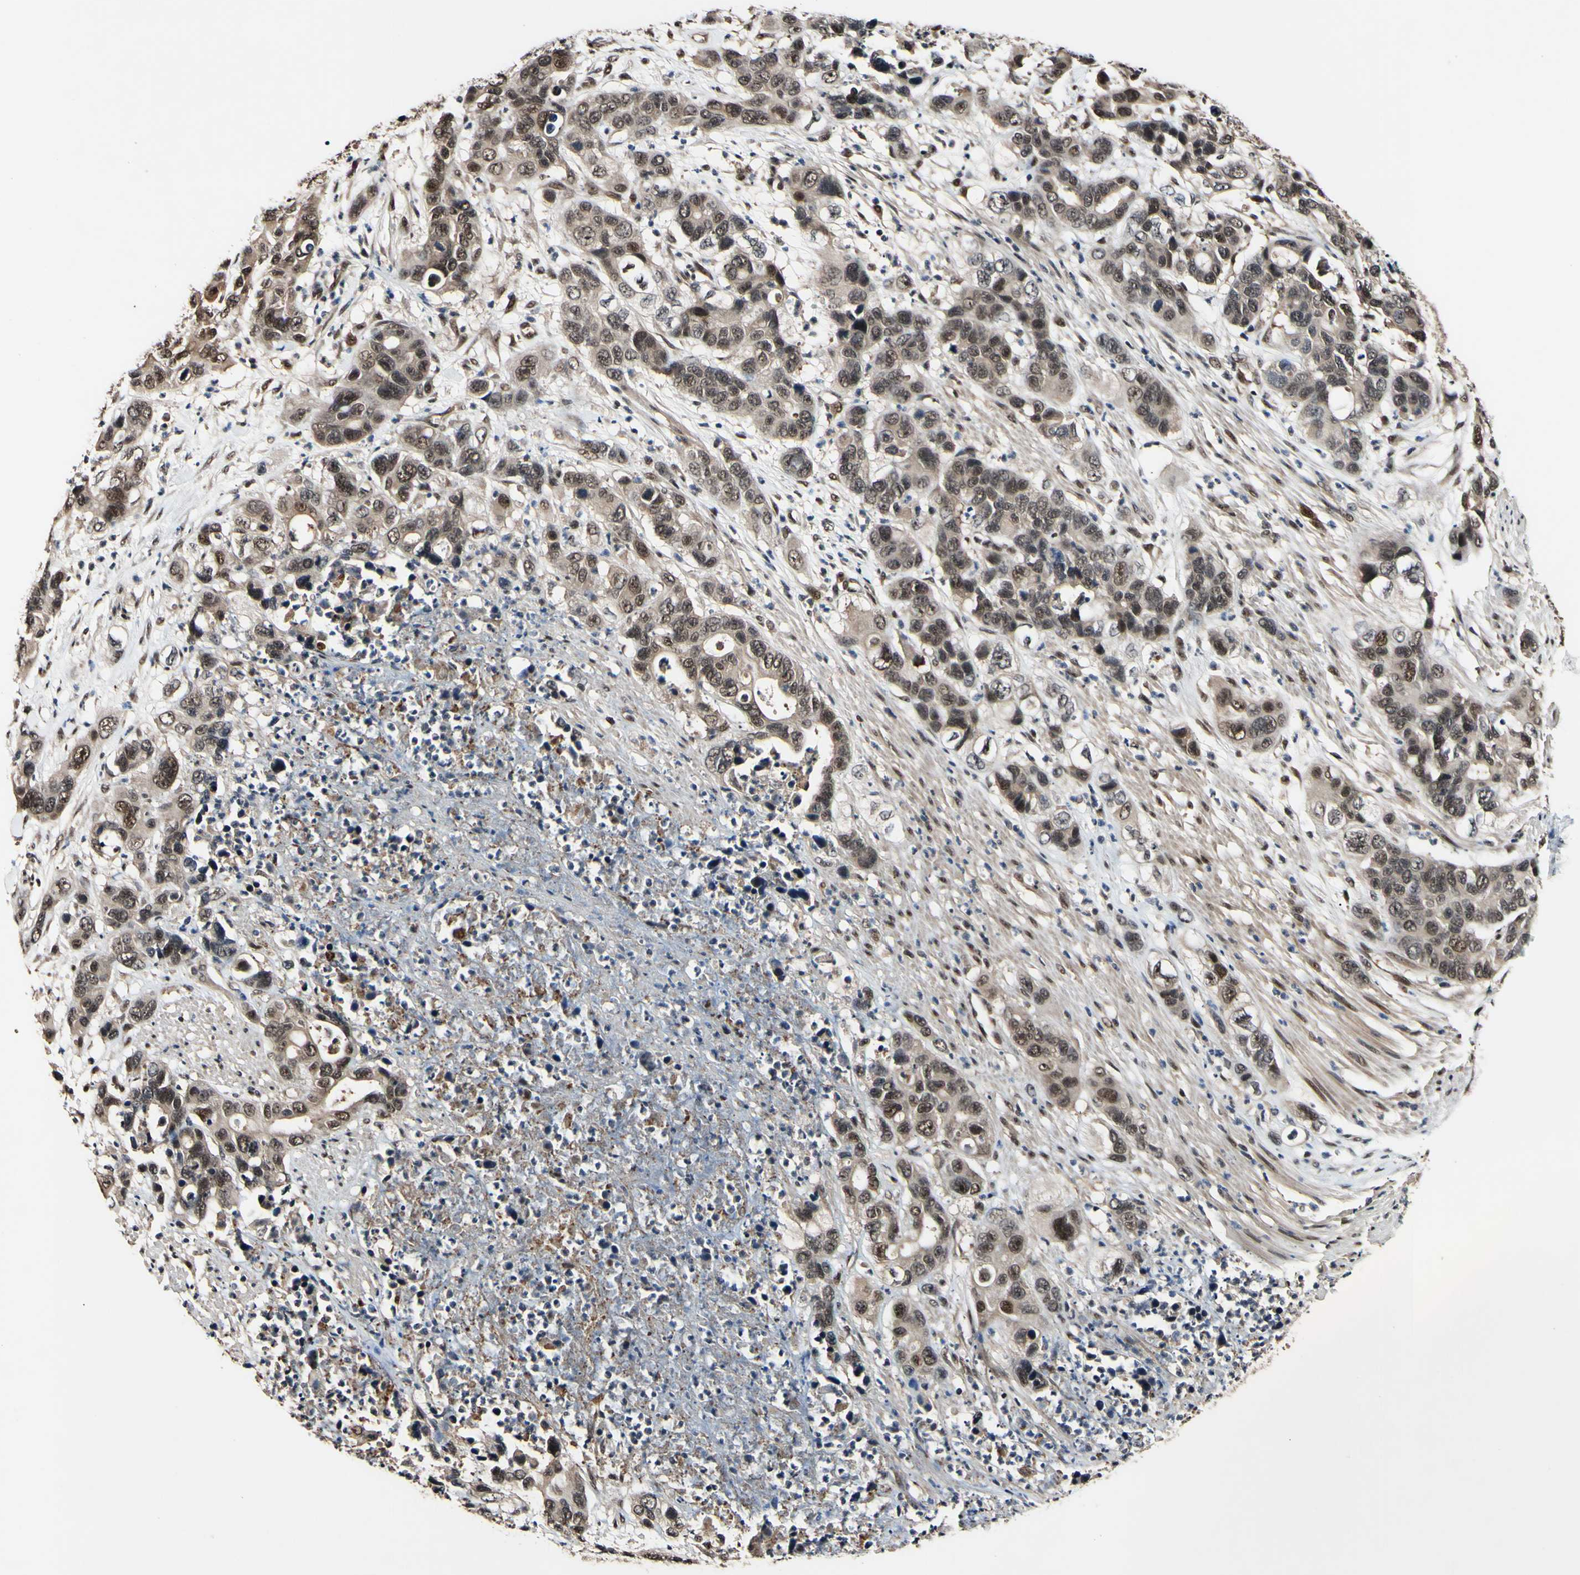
{"staining": {"intensity": "weak", "quantity": ">75%", "location": "cytoplasmic/membranous,nuclear"}, "tissue": "pancreatic cancer", "cell_type": "Tumor cells", "image_type": "cancer", "snomed": [{"axis": "morphology", "description": "Adenocarcinoma, NOS"}, {"axis": "topography", "description": "Pancreas"}], "caption": "This histopathology image demonstrates immunohistochemistry staining of pancreatic adenocarcinoma, with low weak cytoplasmic/membranous and nuclear expression in about >75% of tumor cells.", "gene": "PSMD10", "patient": {"sex": "female", "age": 71}}